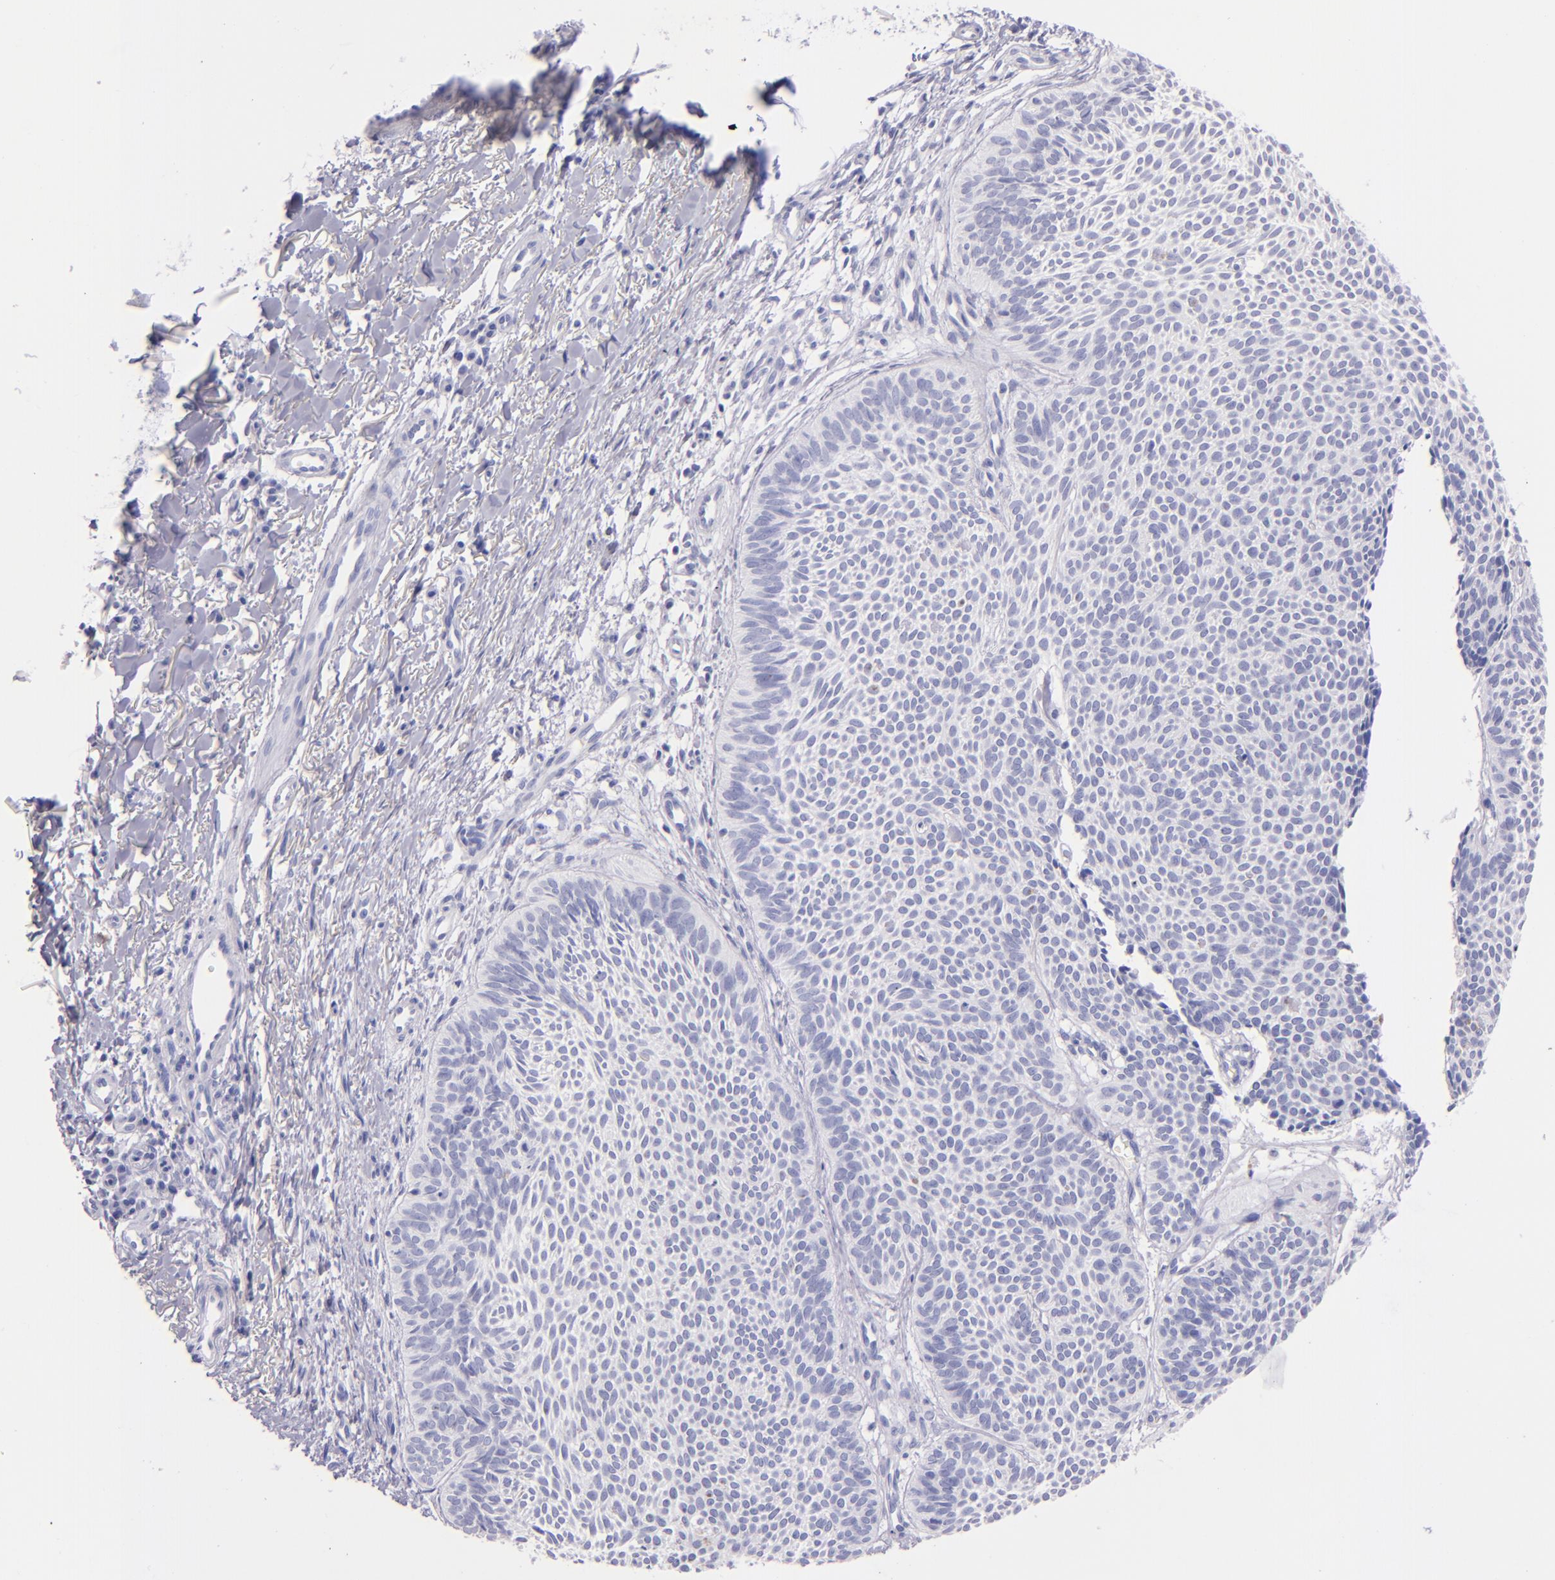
{"staining": {"intensity": "negative", "quantity": "none", "location": "none"}, "tissue": "skin cancer", "cell_type": "Tumor cells", "image_type": "cancer", "snomed": [{"axis": "morphology", "description": "Basal cell carcinoma"}, {"axis": "topography", "description": "Skin"}], "caption": "Skin cancer stained for a protein using immunohistochemistry displays no expression tumor cells.", "gene": "SFTPB", "patient": {"sex": "male", "age": 84}}